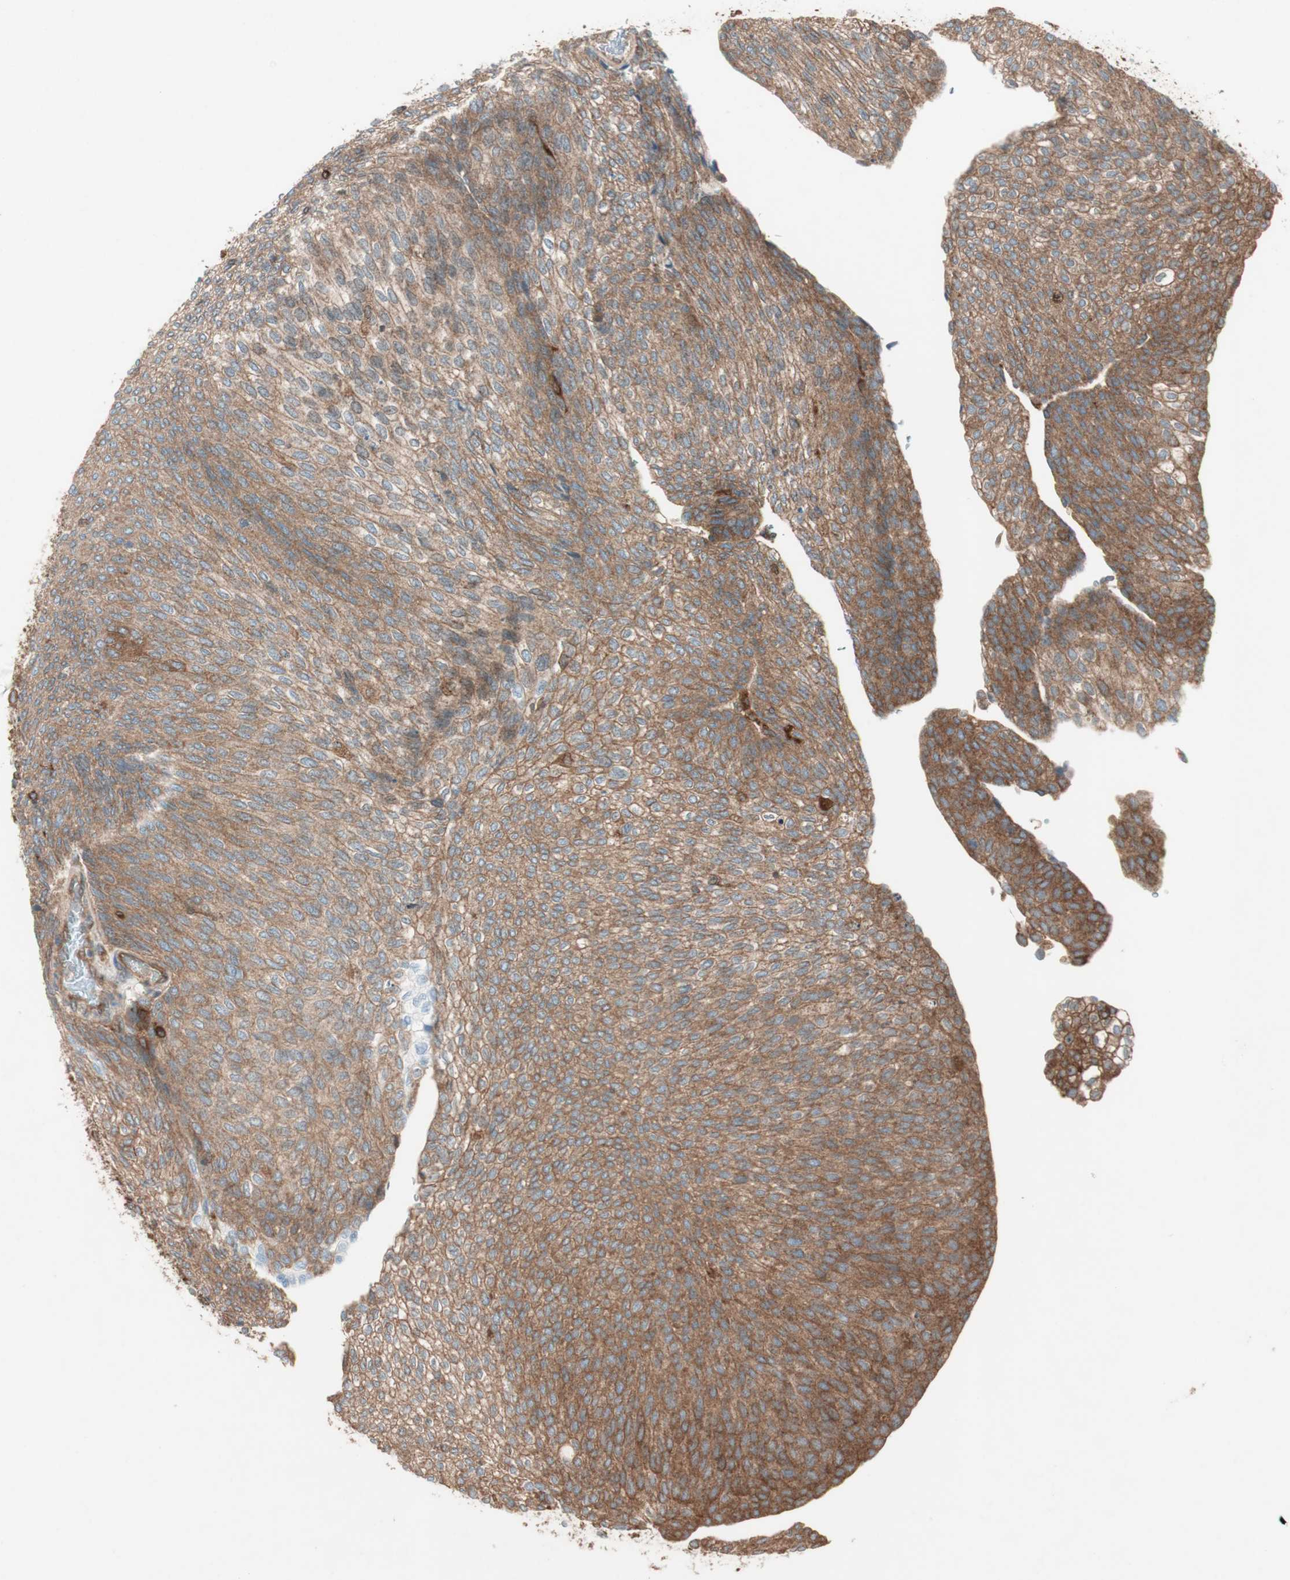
{"staining": {"intensity": "moderate", "quantity": ">75%", "location": "cytoplasmic/membranous"}, "tissue": "urothelial cancer", "cell_type": "Tumor cells", "image_type": "cancer", "snomed": [{"axis": "morphology", "description": "Urothelial carcinoma, Low grade"}, {"axis": "topography", "description": "Urinary bladder"}], "caption": "Immunohistochemical staining of human urothelial cancer reveals medium levels of moderate cytoplasmic/membranous expression in about >75% of tumor cells. (DAB (3,3'-diaminobenzidine) IHC with brightfield microscopy, high magnification).", "gene": "RAB5A", "patient": {"sex": "female", "age": 79}}